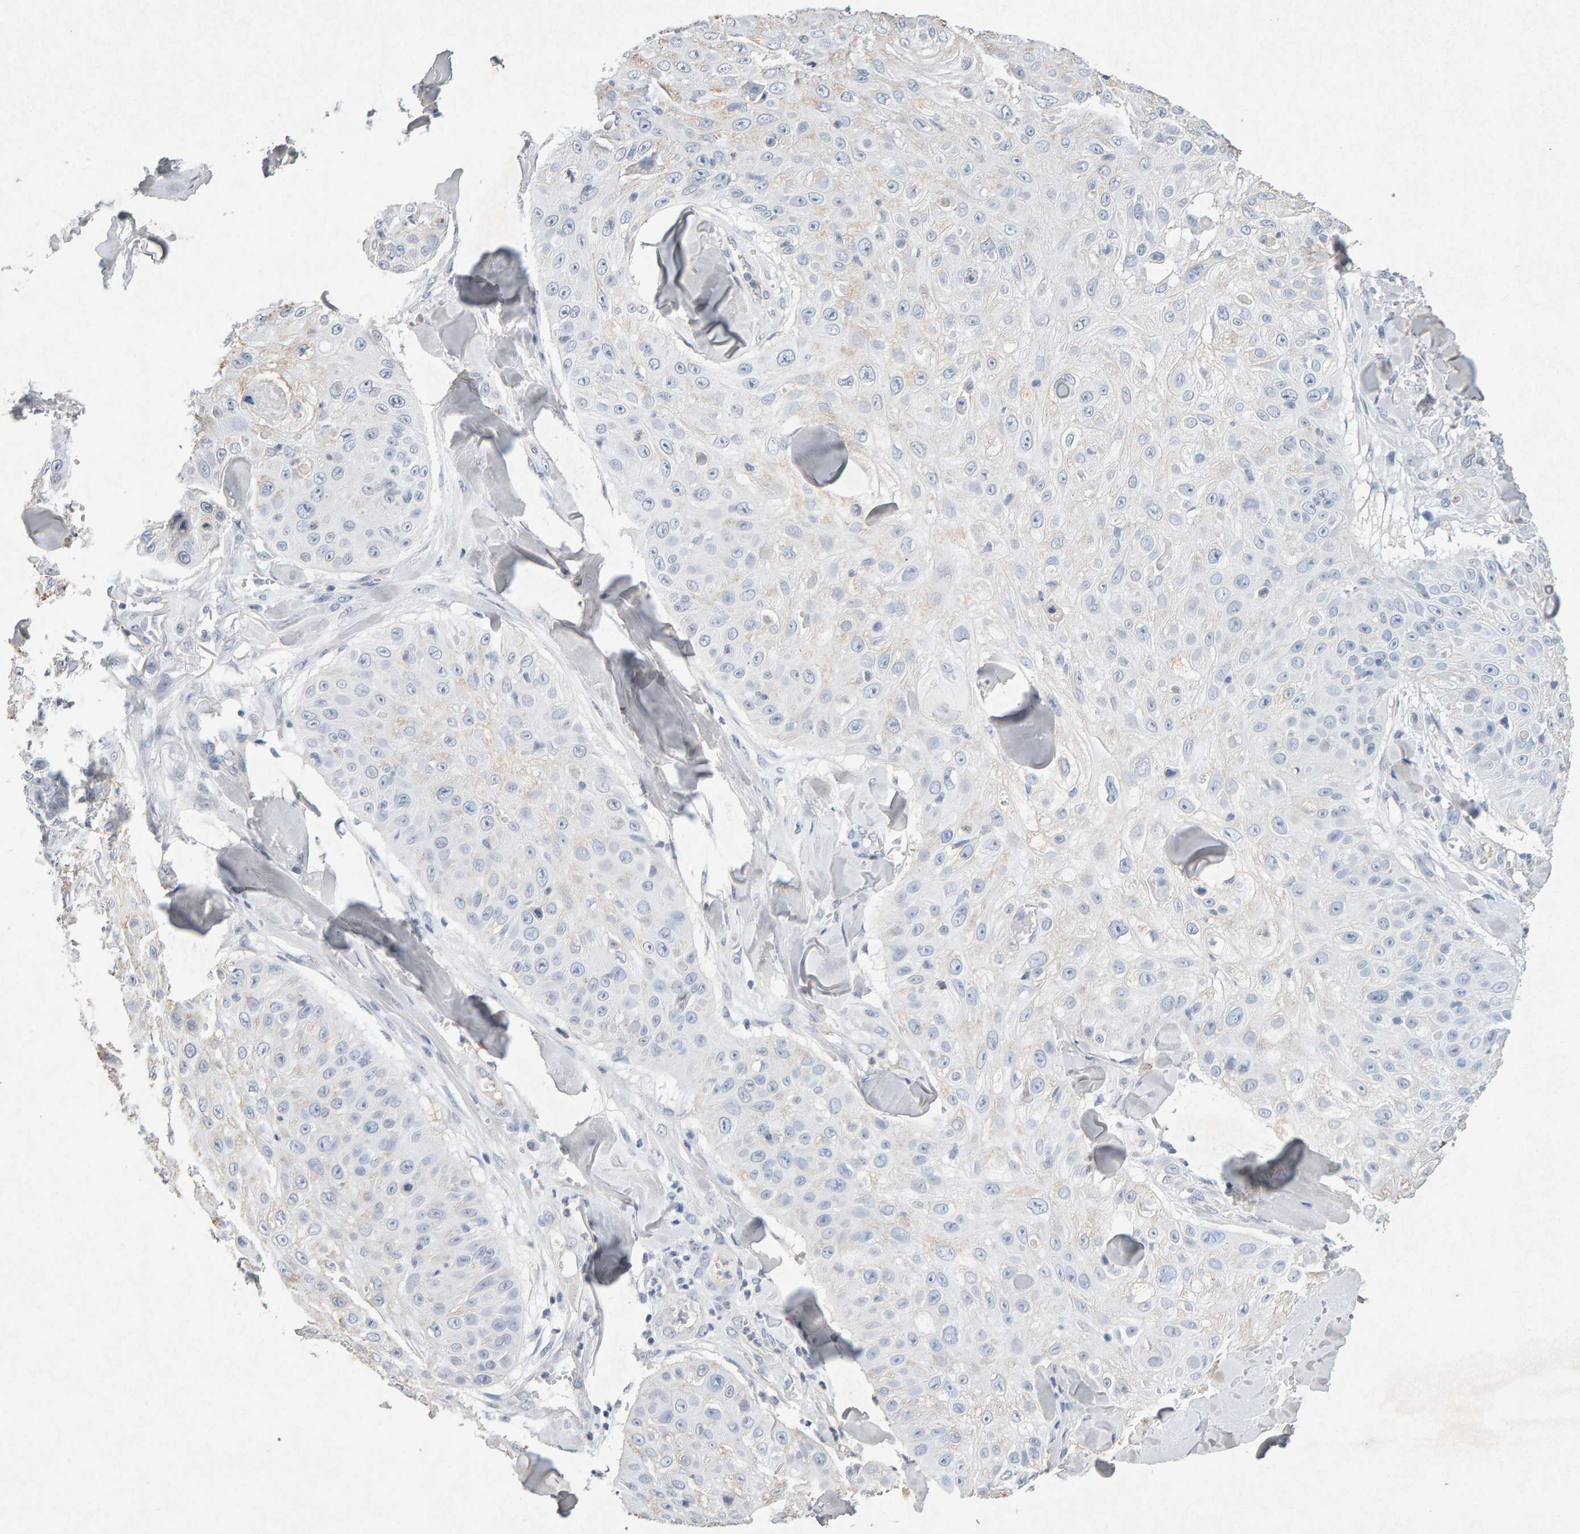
{"staining": {"intensity": "negative", "quantity": "none", "location": "none"}, "tissue": "skin cancer", "cell_type": "Tumor cells", "image_type": "cancer", "snomed": [{"axis": "morphology", "description": "Squamous cell carcinoma, NOS"}, {"axis": "topography", "description": "Skin"}], "caption": "Immunohistochemistry (IHC) image of human skin cancer (squamous cell carcinoma) stained for a protein (brown), which demonstrates no expression in tumor cells.", "gene": "PTPRM", "patient": {"sex": "male", "age": 86}}